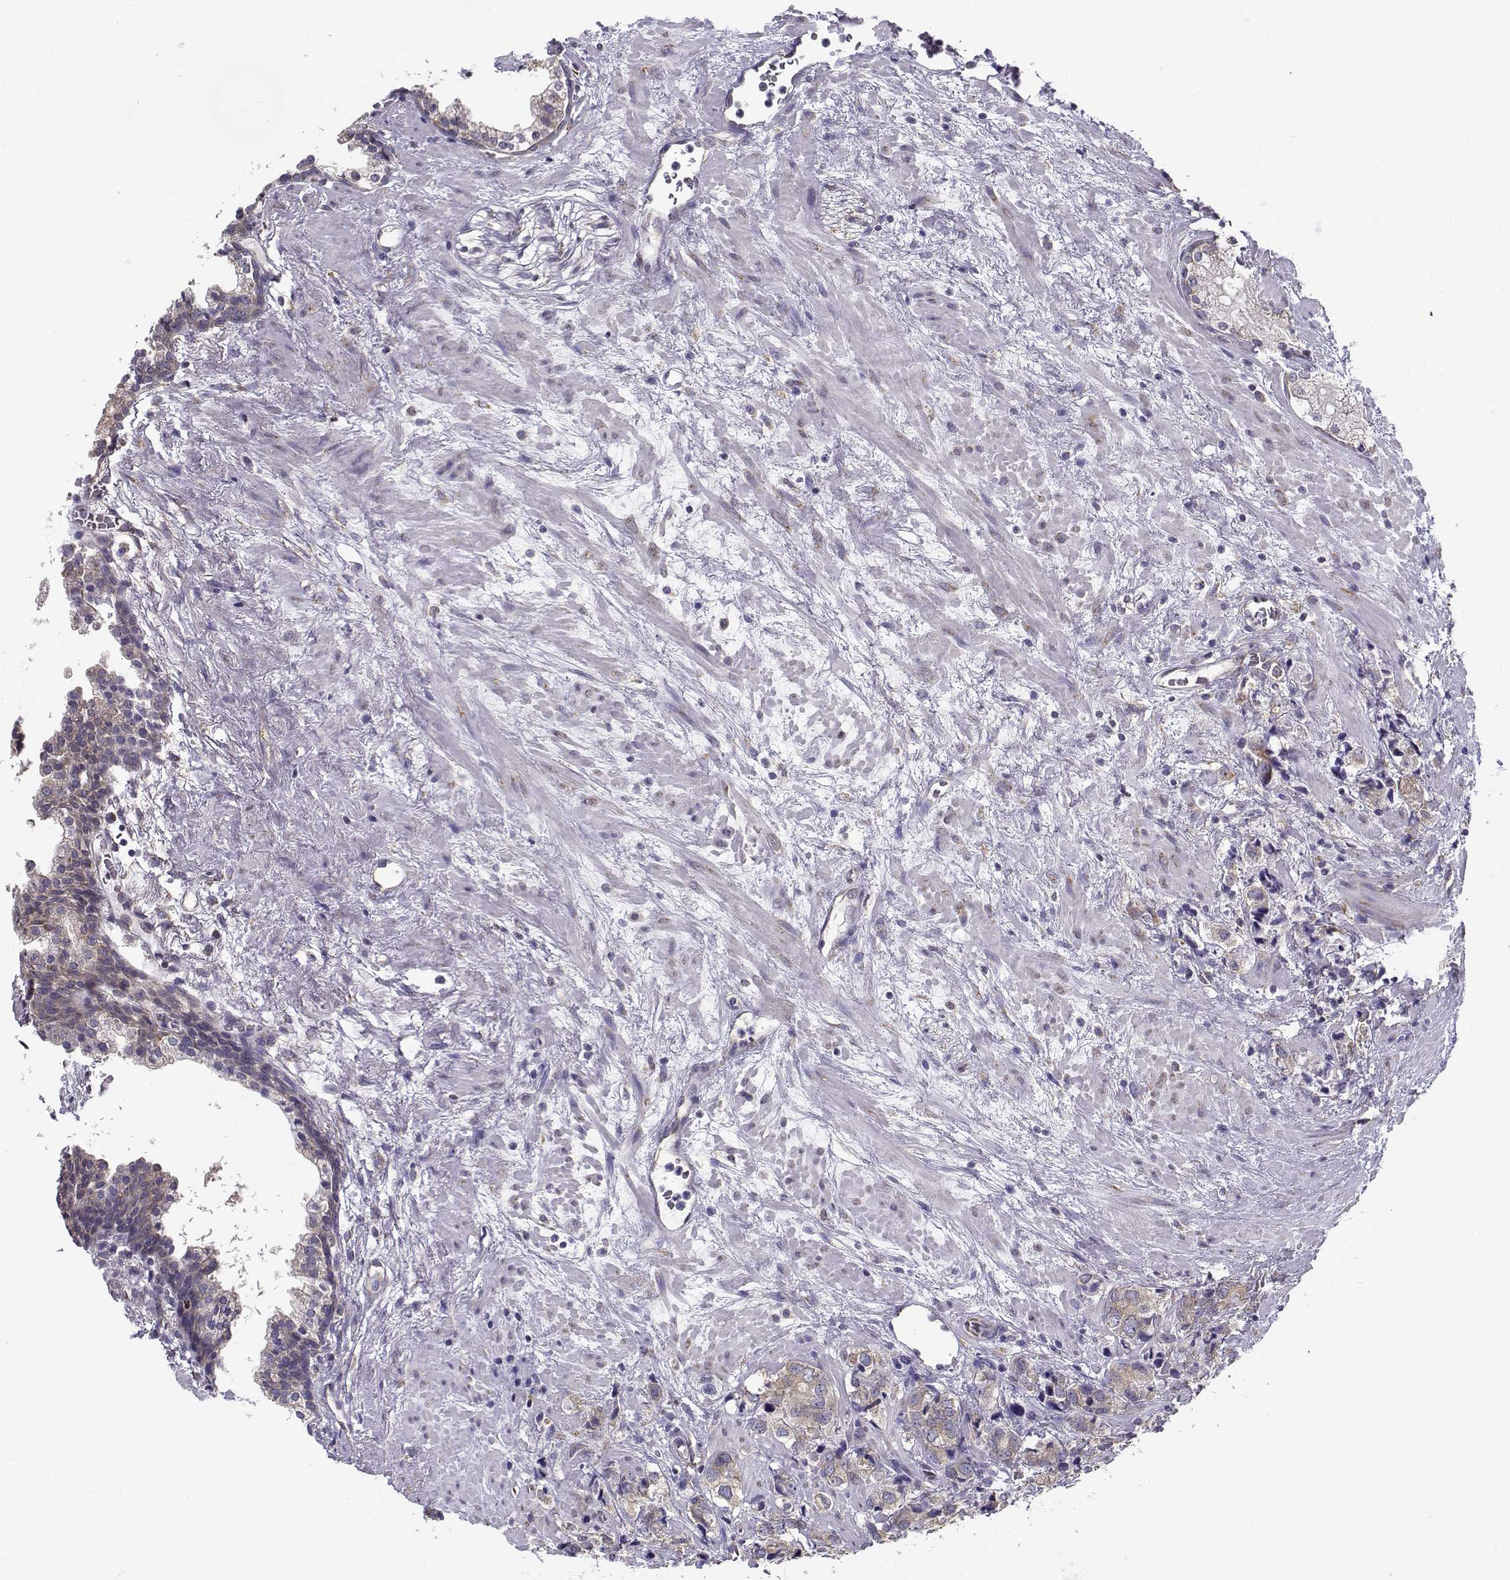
{"staining": {"intensity": "weak", "quantity": "25%-75%", "location": "cytoplasmic/membranous"}, "tissue": "prostate cancer", "cell_type": "Tumor cells", "image_type": "cancer", "snomed": [{"axis": "morphology", "description": "Adenocarcinoma, NOS"}, {"axis": "topography", "description": "Prostate and seminal vesicle, NOS"}], "caption": "Prostate cancer (adenocarcinoma) stained for a protein reveals weak cytoplasmic/membranous positivity in tumor cells. The protein of interest is stained brown, and the nuclei are stained in blue (DAB (3,3'-diaminobenzidine) IHC with brightfield microscopy, high magnification).", "gene": "BEND6", "patient": {"sex": "male", "age": 63}}